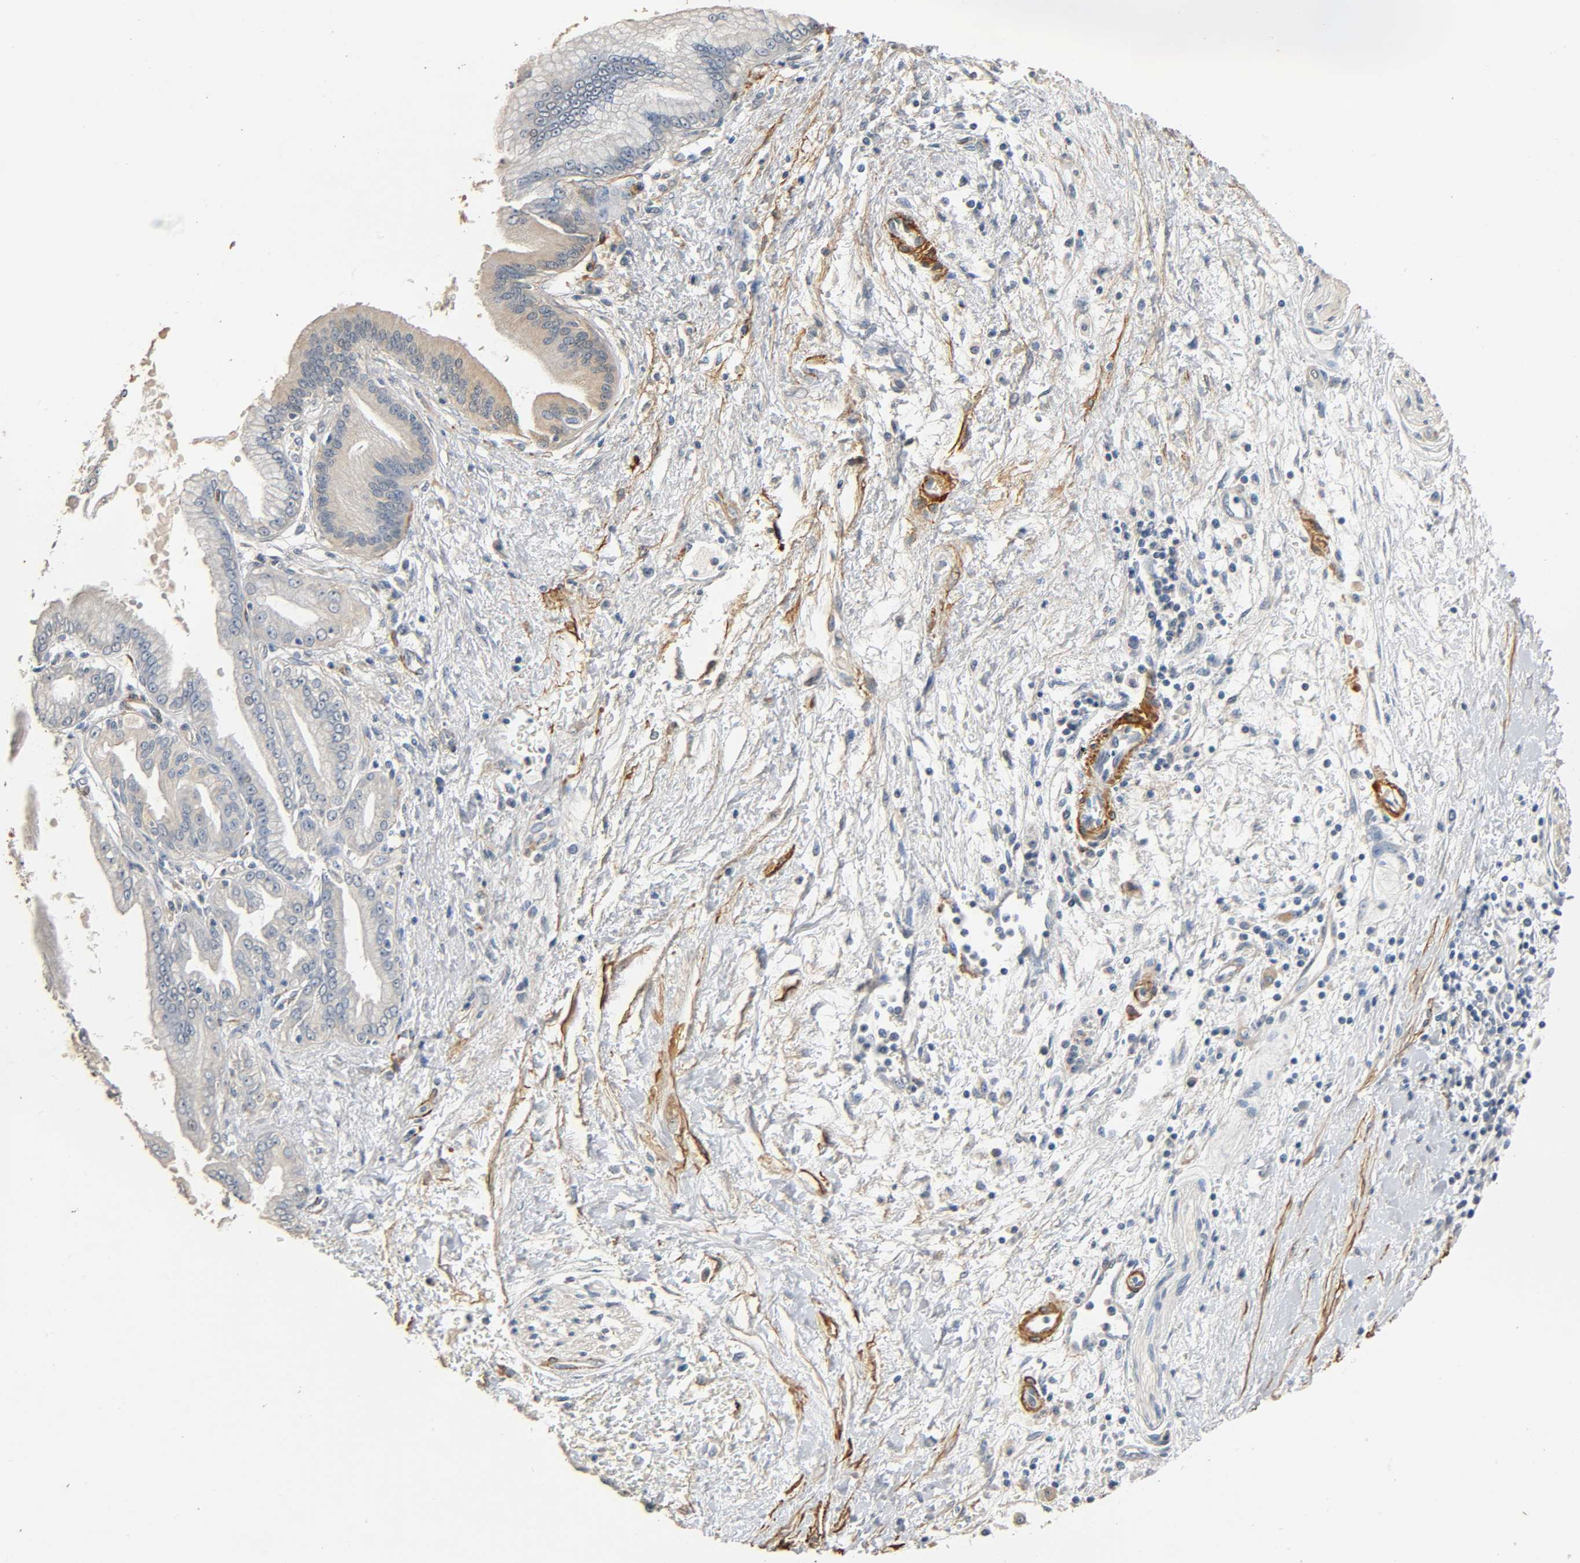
{"staining": {"intensity": "weak", "quantity": "25%-75%", "location": "cytoplasmic/membranous"}, "tissue": "pancreatic cancer", "cell_type": "Tumor cells", "image_type": "cancer", "snomed": [{"axis": "morphology", "description": "Adenocarcinoma, NOS"}, {"axis": "topography", "description": "Pancreas"}], "caption": "The histopathology image reveals staining of pancreatic cancer, revealing weak cytoplasmic/membranous protein staining (brown color) within tumor cells.", "gene": "GSTA3", "patient": {"sex": "male", "age": 59}}